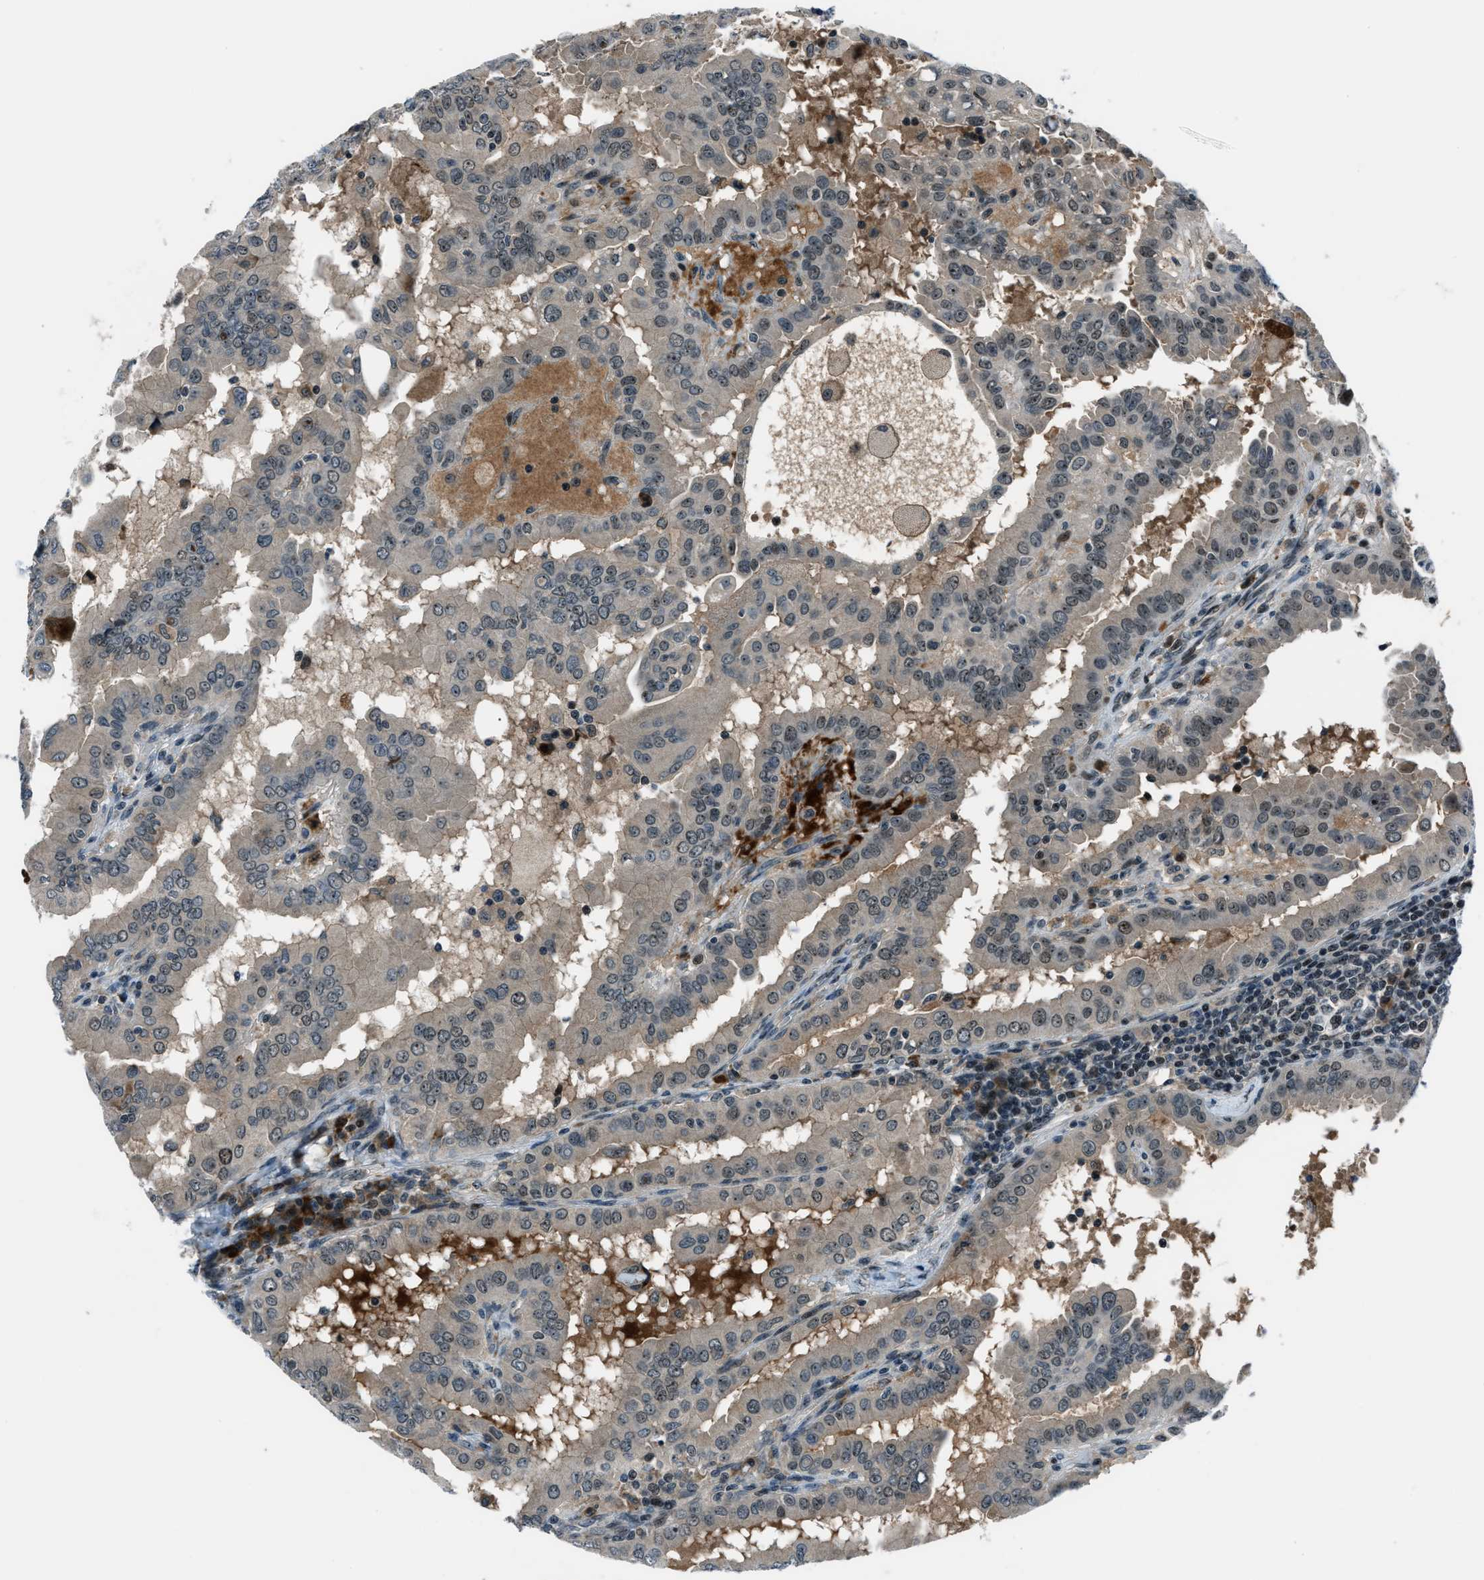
{"staining": {"intensity": "weak", "quantity": "<25%", "location": "cytoplasmic/membranous"}, "tissue": "thyroid cancer", "cell_type": "Tumor cells", "image_type": "cancer", "snomed": [{"axis": "morphology", "description": "Papillary adenocarcinoma, NOS"}, {"axis": "topography", "description": "Thyroid gland"}], "caption": "Tumor cells are negative for protein expression in human thyroid cancer (papillary adenocarcinoma).", "gene": "ACTL9", "patient": {"sex": "male", "age": 33}}